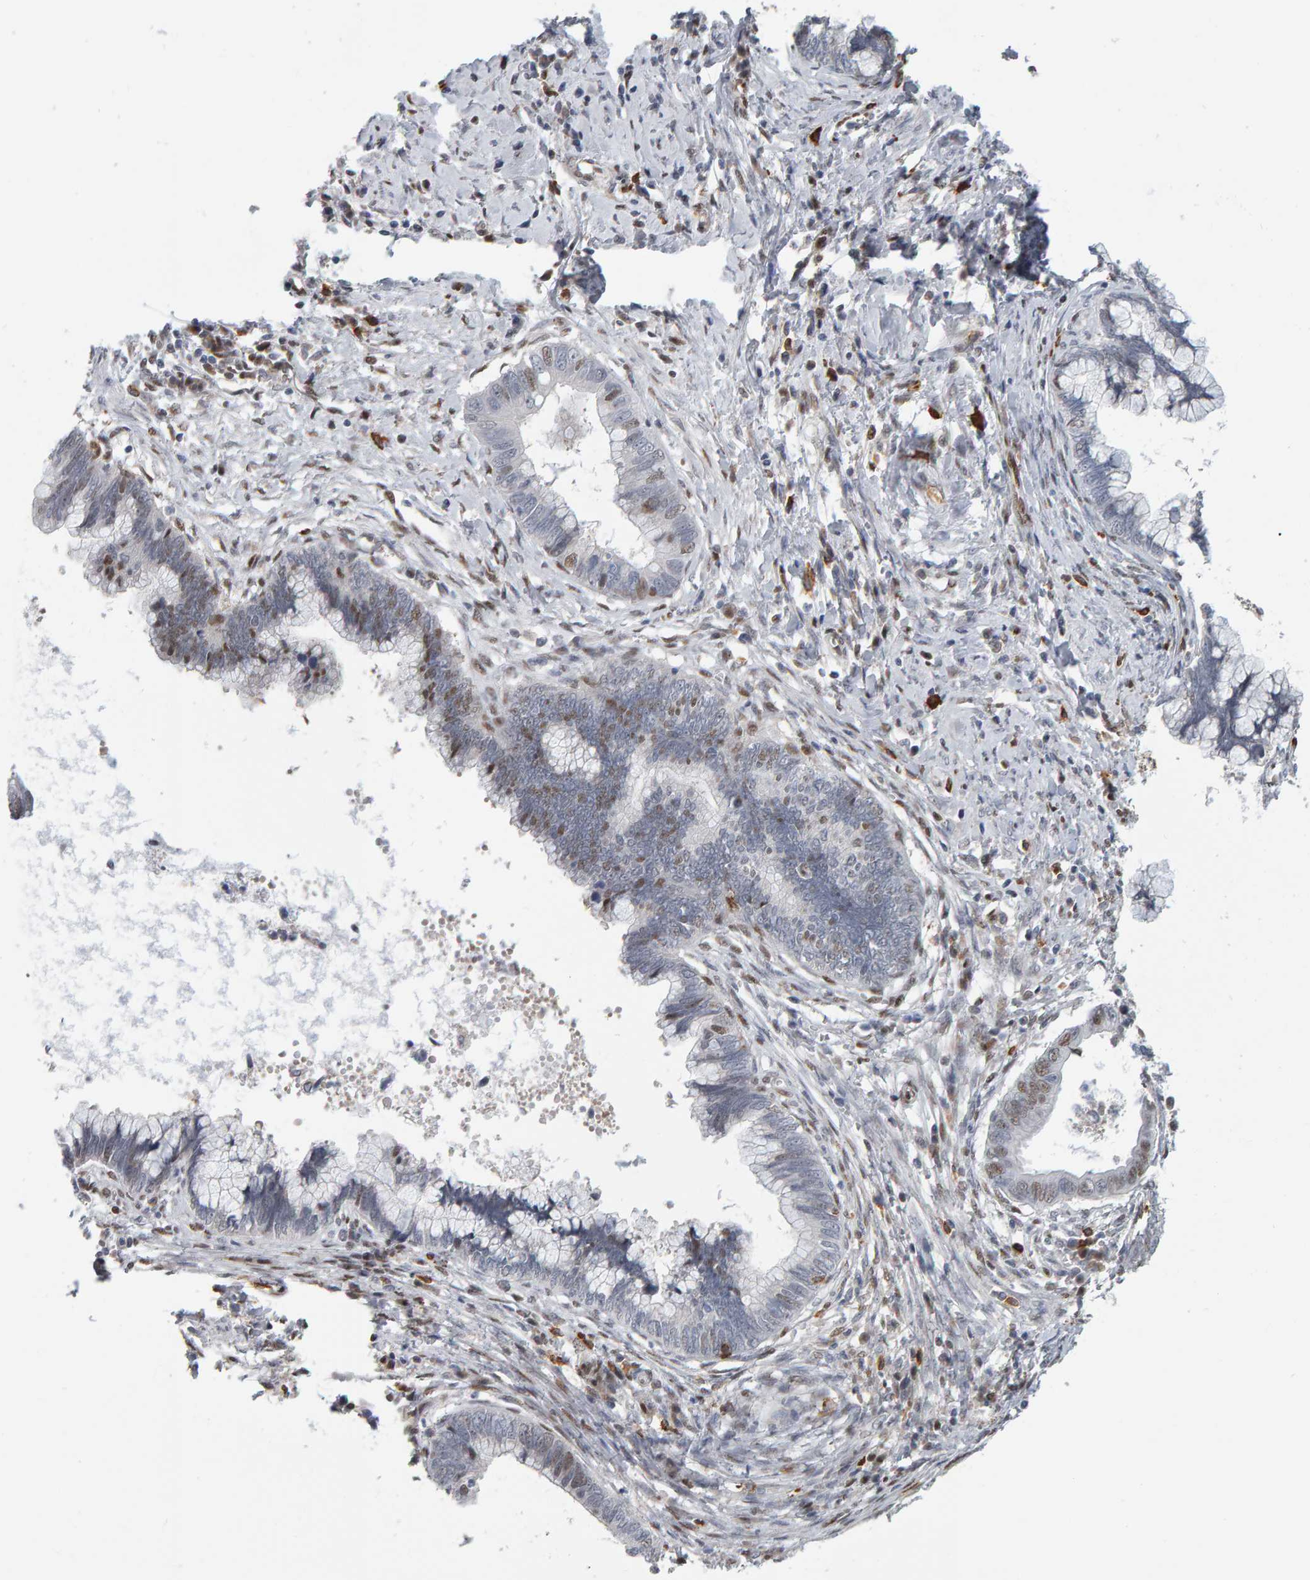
{"staining": {"intensity": "moderate", "quantity": "<25%", "location": "nuclear"}, "tissue": "cervical cancer", "cell_type": "Tumor cells", "image_type": "cancer", "snomed": [{"axis": "morphology", "description": "Adenocarcinoma, NOS"}, {"axis": "topography", "description": "Cervix"}], "caption": "This photomicrograph reveals cervical cancer (adenocarcinoma) stained with immunohistochemistry to label a protein in brown. The nuclear of tumor cells show moderate positivity for the protein. Nuclei are counter-stained blue.", "gene": "ATF7IP", "patient": {"sex": "female", "age": 44}}